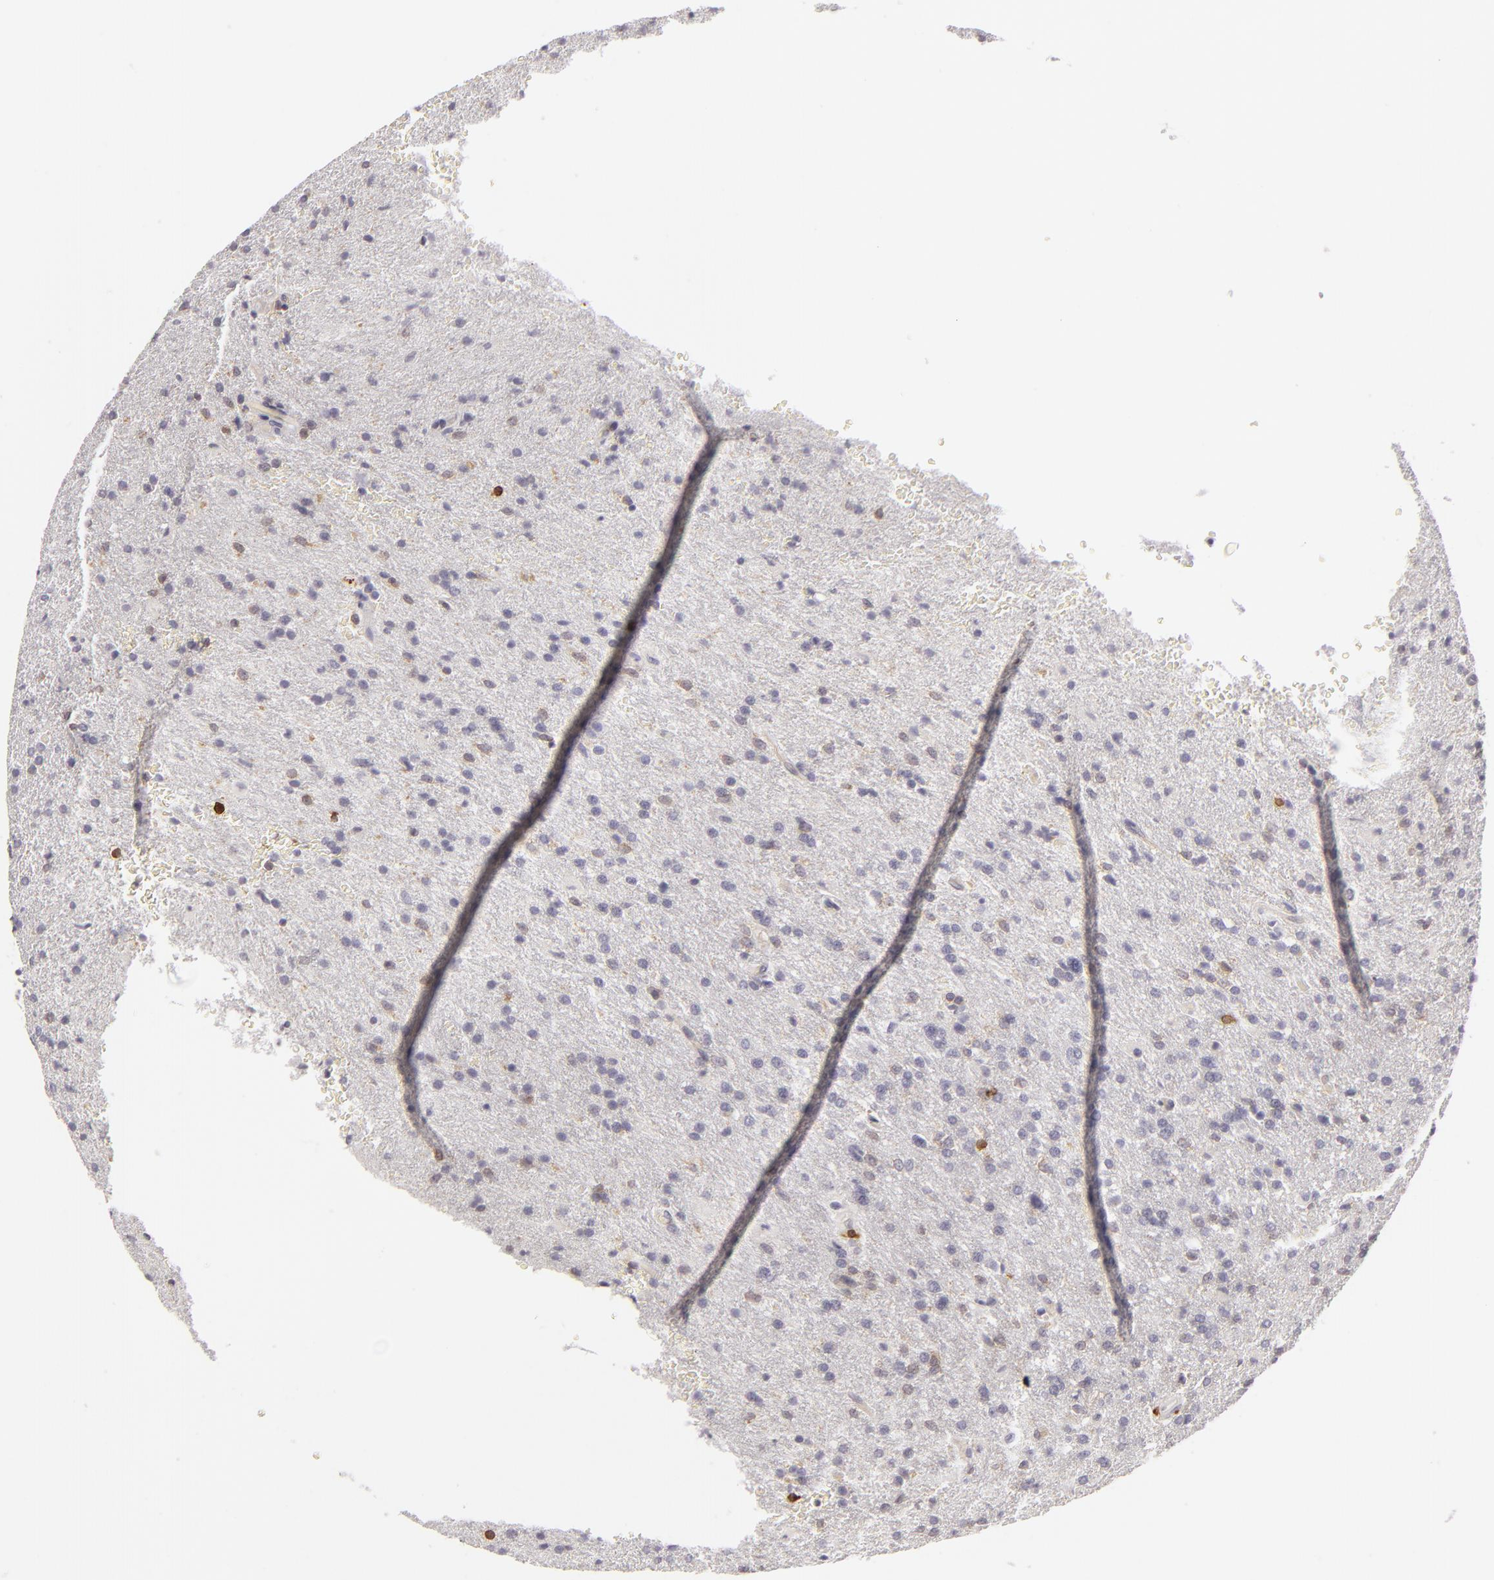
{"staining": {"intensity": "moderate", "quantity": "<25%", "location": "cytoplasmic/membranous"}, "tissue": "glioma", "cell_type": "Tumor cells", "image_type": "cancer", "snomed": [{"axis": "morphology", "description": "Glioma, malignant, High grade"}, {"axis": "topography", "description": "Brain"}], "caption": "Approximately <25% of tumor cells in malignant glioma (high-grade) reveal moderate cytoplasmic/membranous protein staining as visualized by brown immunohistochemical staining.", "gene": "APOBEC3G", "patient": {"sex": "male", "age": 68}}